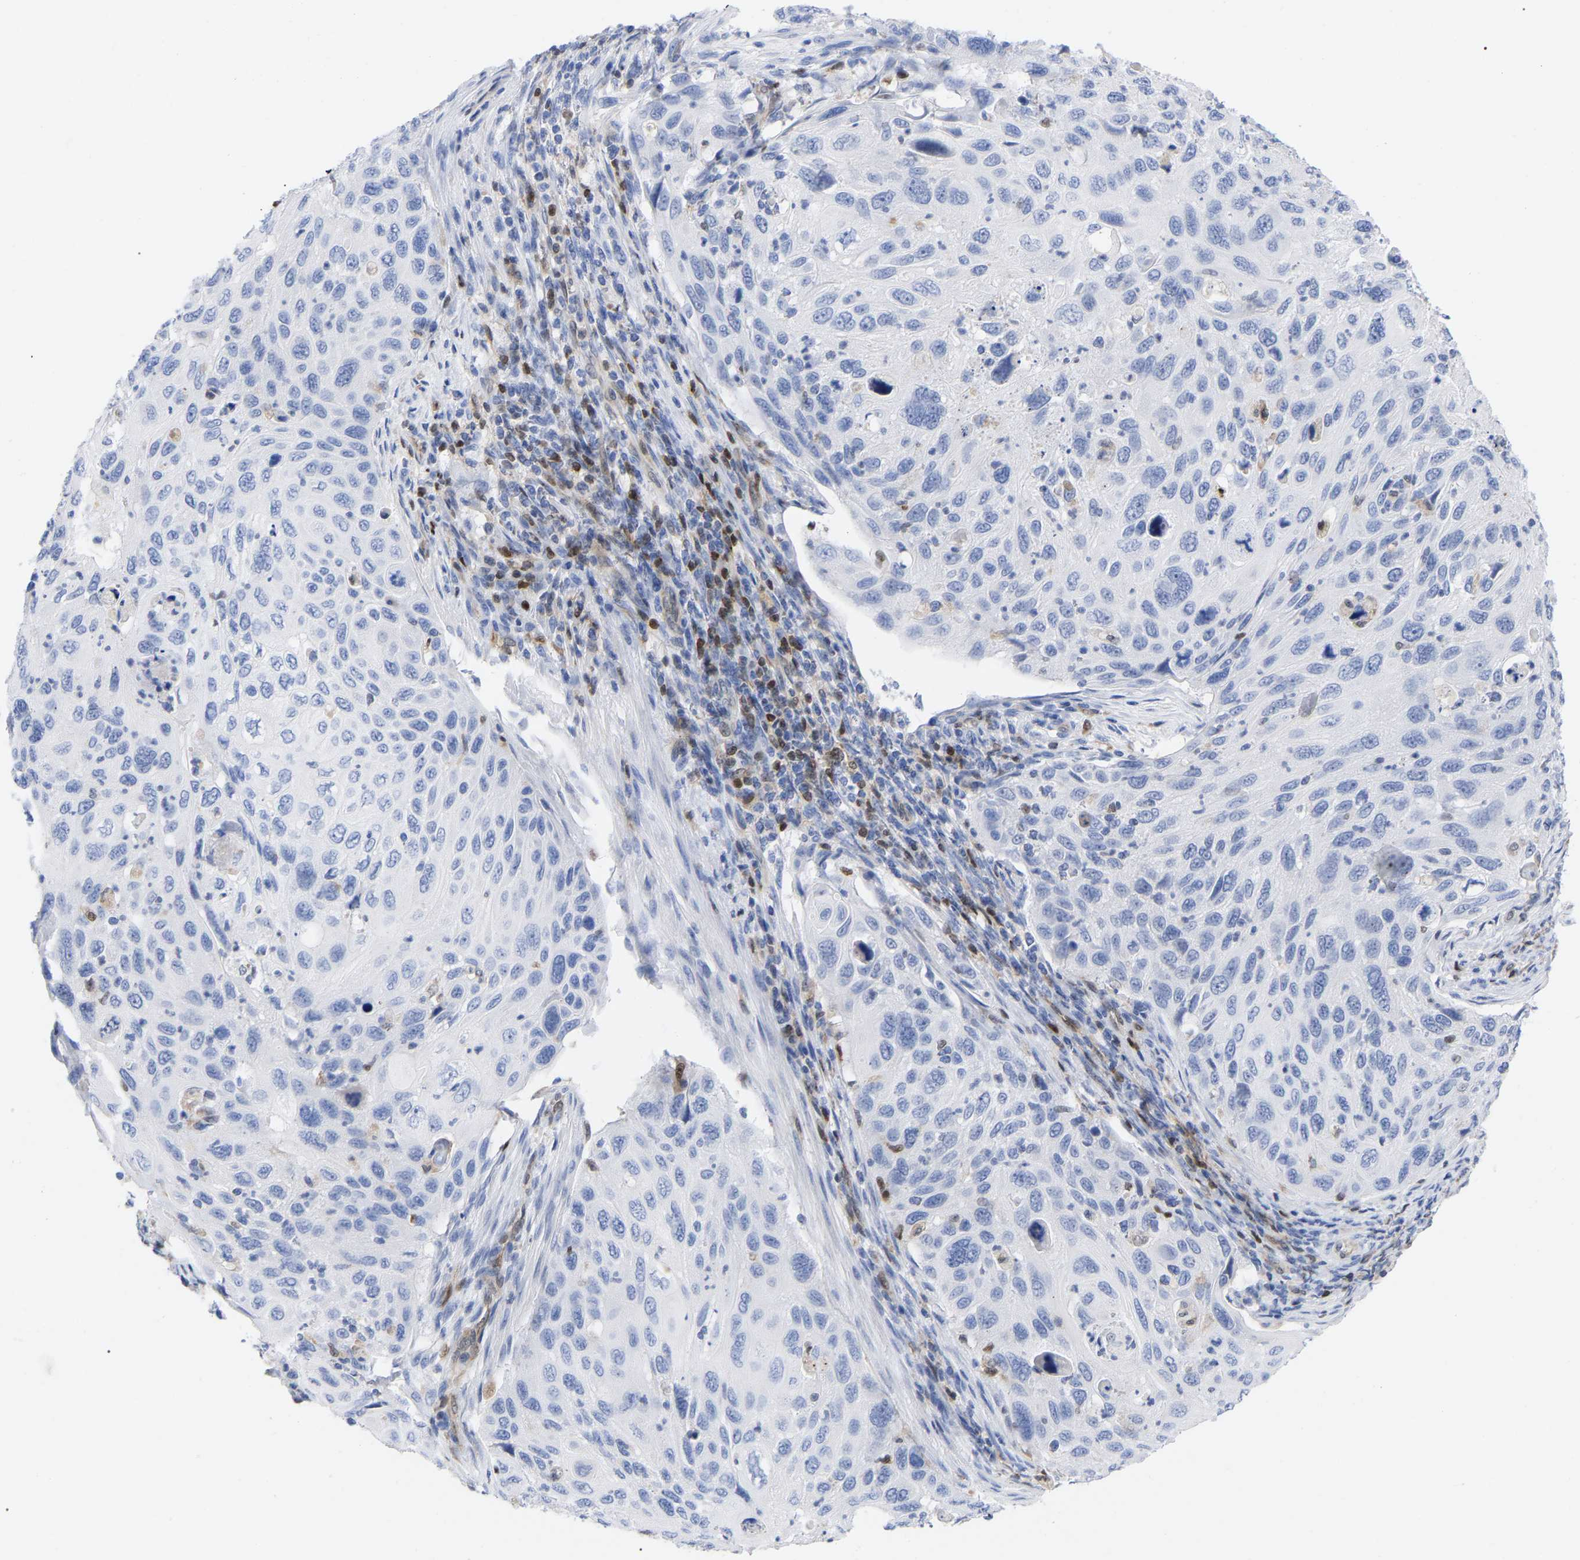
{"staining": {"intensity": "negative", "quantity": "none", "location": "none"}, "tissue": "cervical cancer", "cell_type": "Tumor cells", "image_type": "cancer", "snomed": [{"axis": "morphology", "description": "Squamous cell carcinoma, NOS"}, {"axis": "topography", "description": "Cervix"}], "caption": "Squamous cell carcinoma (cervical) was stained to show a protein in brown. There is no significant expression in tumor cells.", "gene": "GIMAP4", "patient": {"sex": "female", "age": 70}}